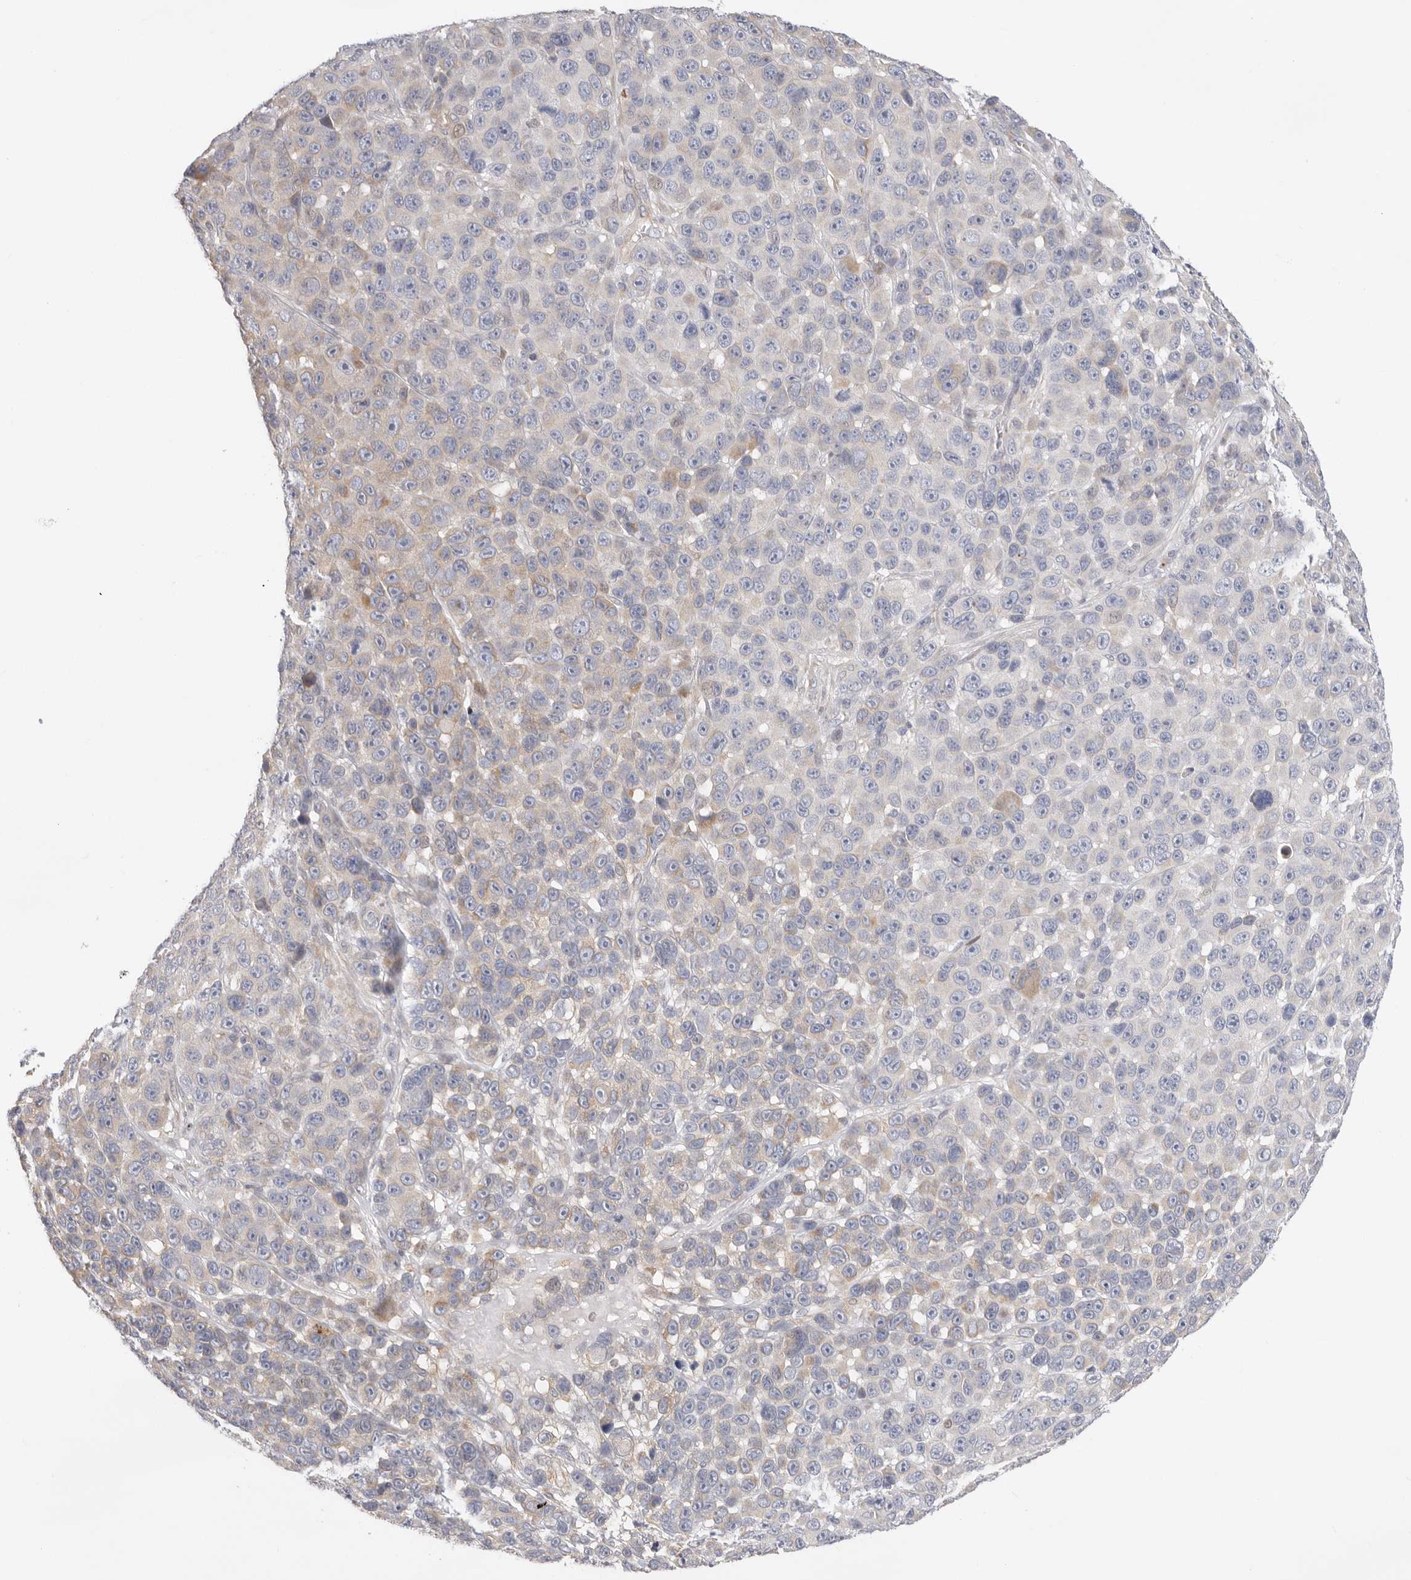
{"staining": {"intensity": "weak", "quantity": "<25%", "location": "cytoplasmic/membranous"}, "tissue": "melanoma", "cell_type": "Tumor cells", "image_type": "cancer", "snomed": [{"axis": "morphology", "description": "Malignant melanoma, NOS"}, {"axis": "topography", "description": "Skin"}], "caption": "A histopathology image of malignant melanoma stained for a protein exhibits no brown staining in tumor cells.", "gene": "USH1C", "patient": {"sex": "male", "age": 53}}